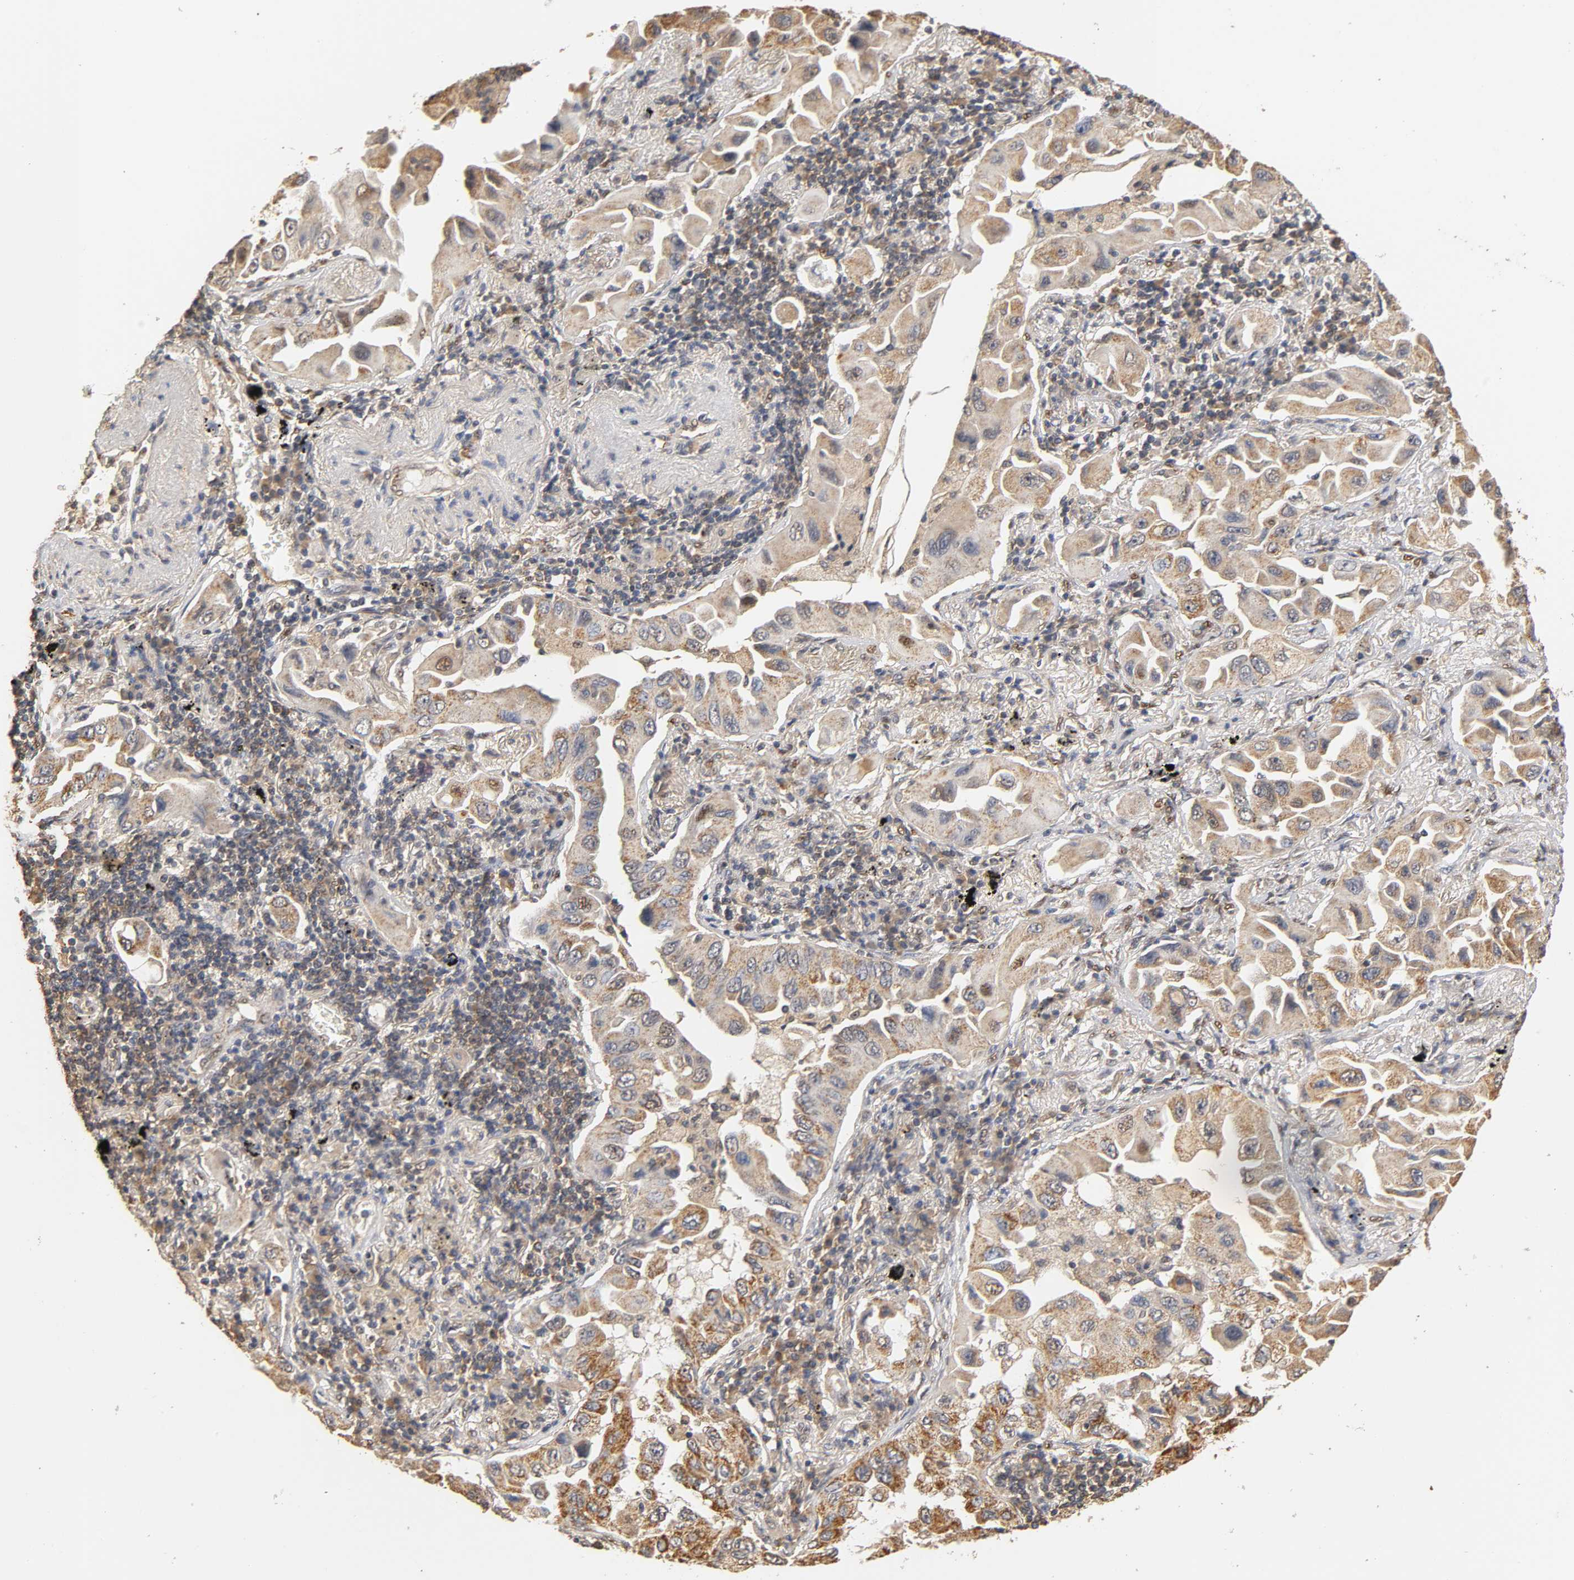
{"staining": {"intensity": "strong", "quantity": "25%-75%", "location": "cytoplasmic/membranous"}, "tissue": "lung cancer", "cell_type": "Tumor cells", "image_type": "cancer", "snomed": [{"axis": "morphology", "description": "Adenocarcinoma, NOS"}, {"axis": "topography", "description": "Lung"}], "caption": "Tumor cells reveal strong cytoplasmic/membranous staining in about 25%-75% of cells in lung adenocarcinoma.", "gene": "PKN1", "patient": {"sex": "female", "age": 65}}